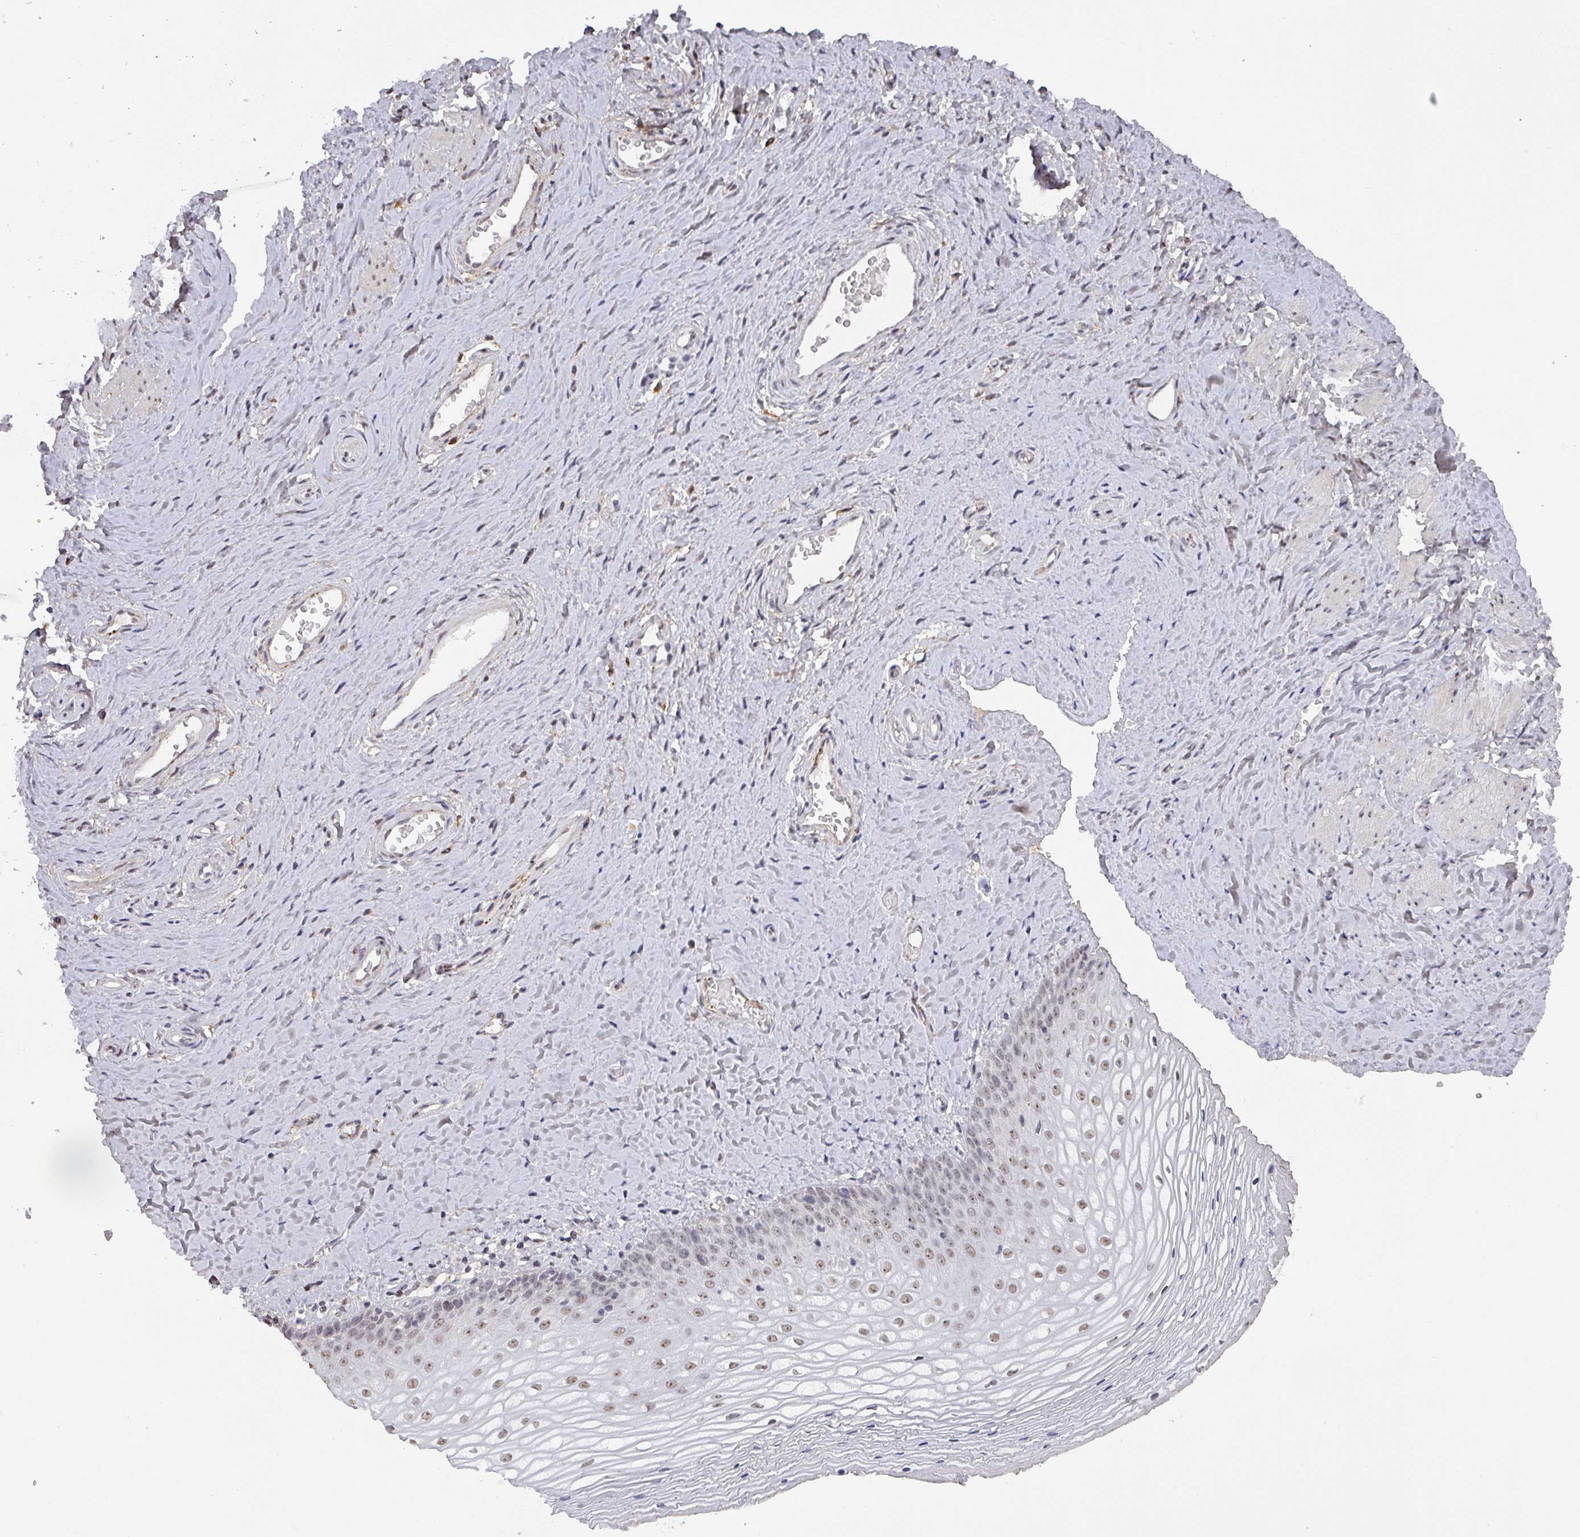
{"staining": {"intensity": "moderate", "quantity": "25%-75%", "location": "nuclear"}, "tissue": "vagina", "cell_type": "Squamous epithelial cells", "image_type": "normal", "snomed": [{"axis": "morphology", "description": "Normal tissue, NOS"}, {"axis": "topography", "description": "Vagina"}], "caption": "Immunohistochemistry histopathology image of normal vagina: vagina stained using immunohistochemistry displays medium levels of moderate protein expression localized specifically in the nuclear of squamous epithelial cells, appearing as a nuclear brown color.", "gene": "ZNF654", "patient": {"sex": "female", "age": 65}}